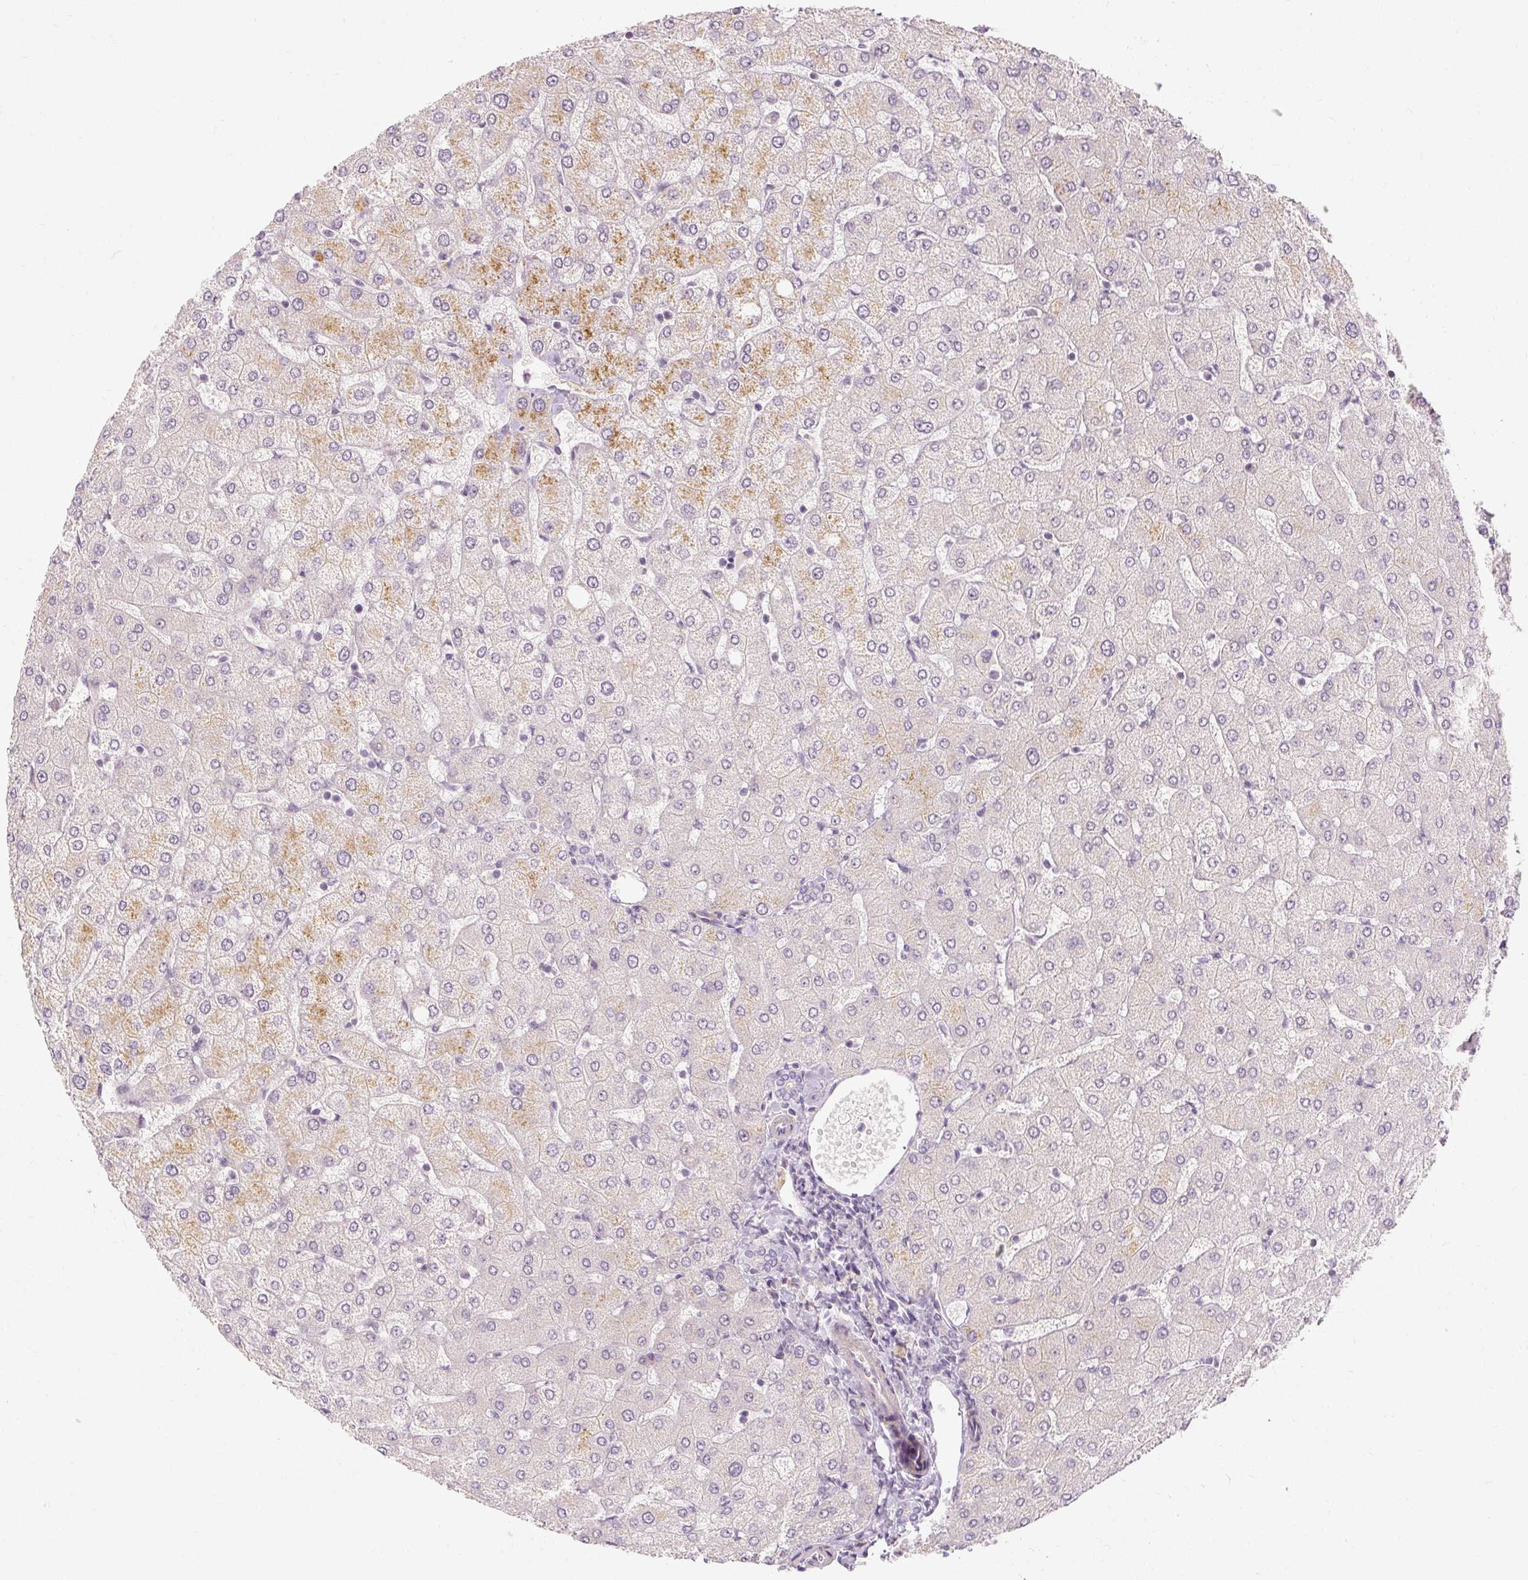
{"staining": {"intensity": "negative", "quantity": "none", "location": "none"}, "tissue": "liver", "cell_type": "Cholangiocytes", "image_type": "normal", "snomed": [{"axis": "morphology", "description": "Normal tissue, NOS"}, {"axis": "topography", "description": "Liver"}], "caption": "High power microscopy photomicrograph of an immunohistochemistry (IHC) micrograph of benign liver, revealing no significant expression in cholangiocytes. The staining was performed using DAB to visualize the protein expression in brown, while the nuclei were stained in blue with hematoxylin (Magnification: 20x).", "gene": "CAPN3", "patient": {"sex": "female", "age": 54}}